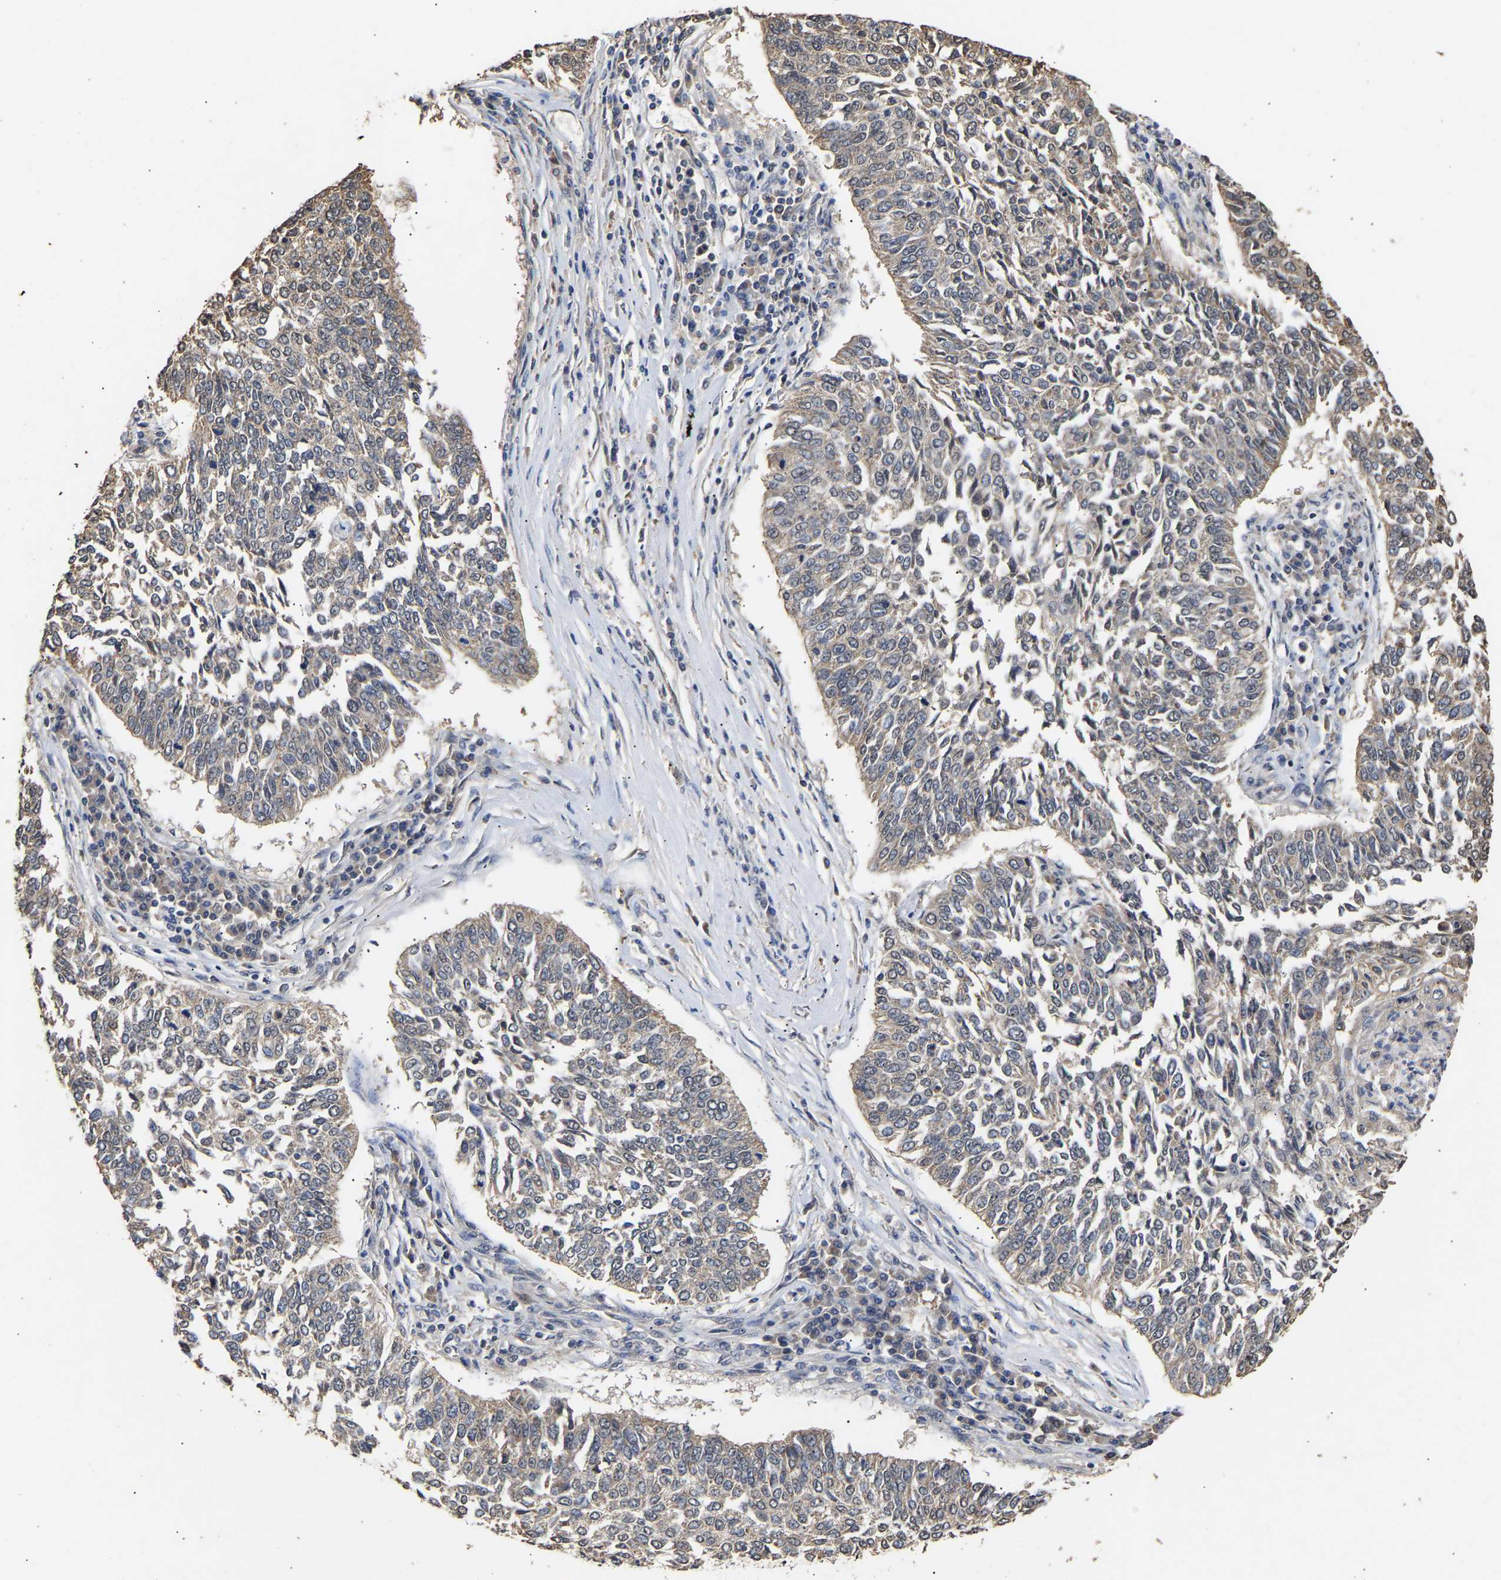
{"staining": {"intensity": "weak", "quantity": ">75%", "location": "cytoplasmic/membranous"}, "tissue": "lung cancer", "cell_type": "Tumor cells", "image_type": "cancer", "snomed": [{"axis": "morphology", "description": "Normal tissue, NOS"}, {"axis": "morphology", "description": "Squamous cell carcinoma, NOS"}, {"axis": "topography", "description": "Cartilage tissue"}, {"axis": "topography", "description": "Bronchus"}, {"axis": "topography", "description": "Lung"}], "caption": "Immunohistochemical staining of human lung cancer demonstrates low levels of weak cytoplasmic/membranous protein staining in approximately >75% of tumor cells.", "gene": "ZNF26", "patient": {"sex": "female", "age": 49}}